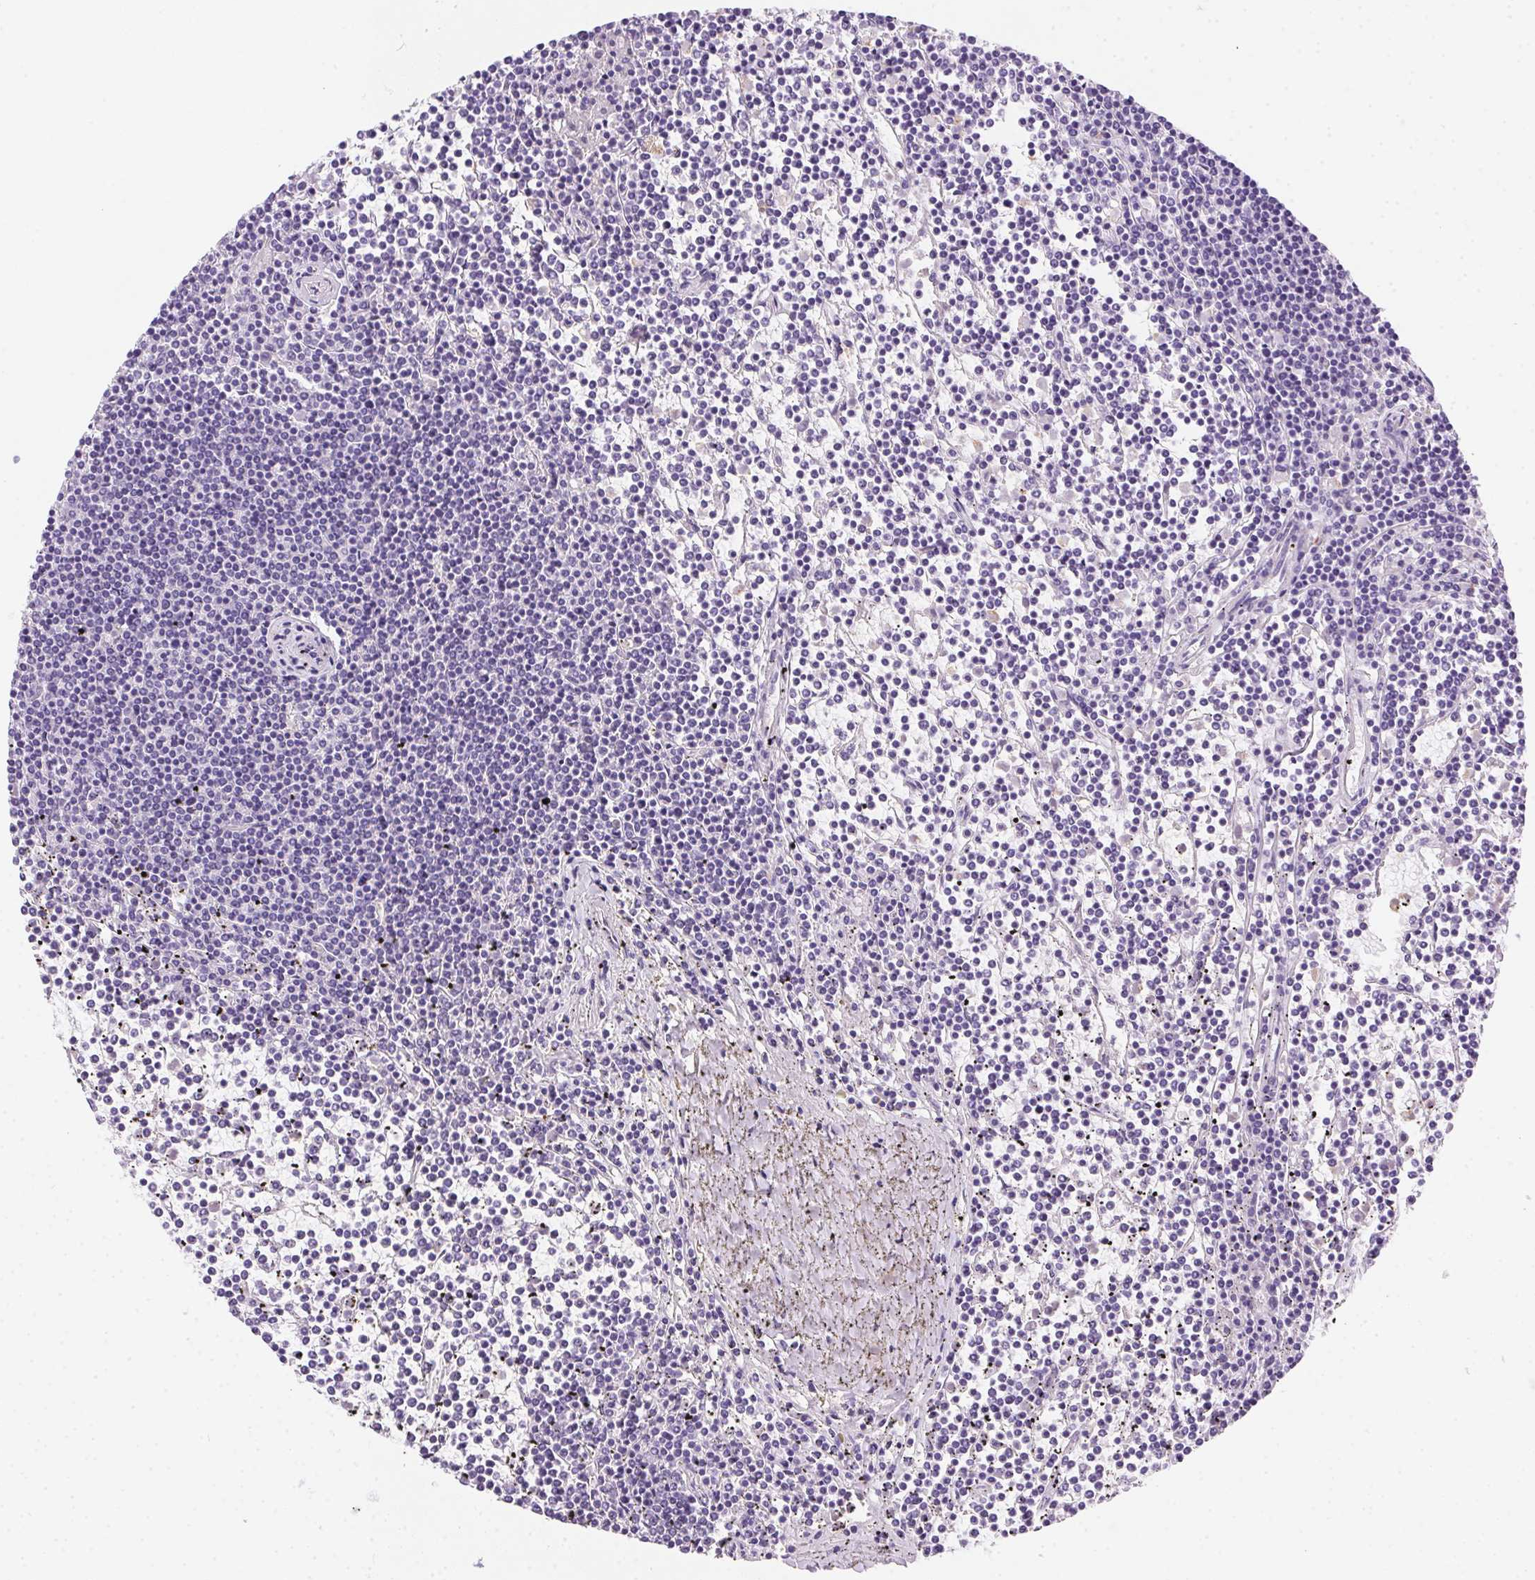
{"staining": {"intensity": "negative", "quantity": "none", "location": "none"}, "tissue": "lymphoma", "cell_type": "Tumor cells", "image_type": "cancer", "snomed": [{"axis": "morphology", "description": "Malignant lymphoma, non-Hodgkin's type, Low grade"}, {"axis": "topography", "description": "Spleen"}], "caption": "Immunohistochemistry (IHC) micrograph of neoplastic tissue: human lymphoma stained with DAB (3,3'-diaminobenzidine) demonstrates no significant protein staining in tumor cells.", "gene": "SSTR4", "patient": {"sex": "female", "age": 19}}